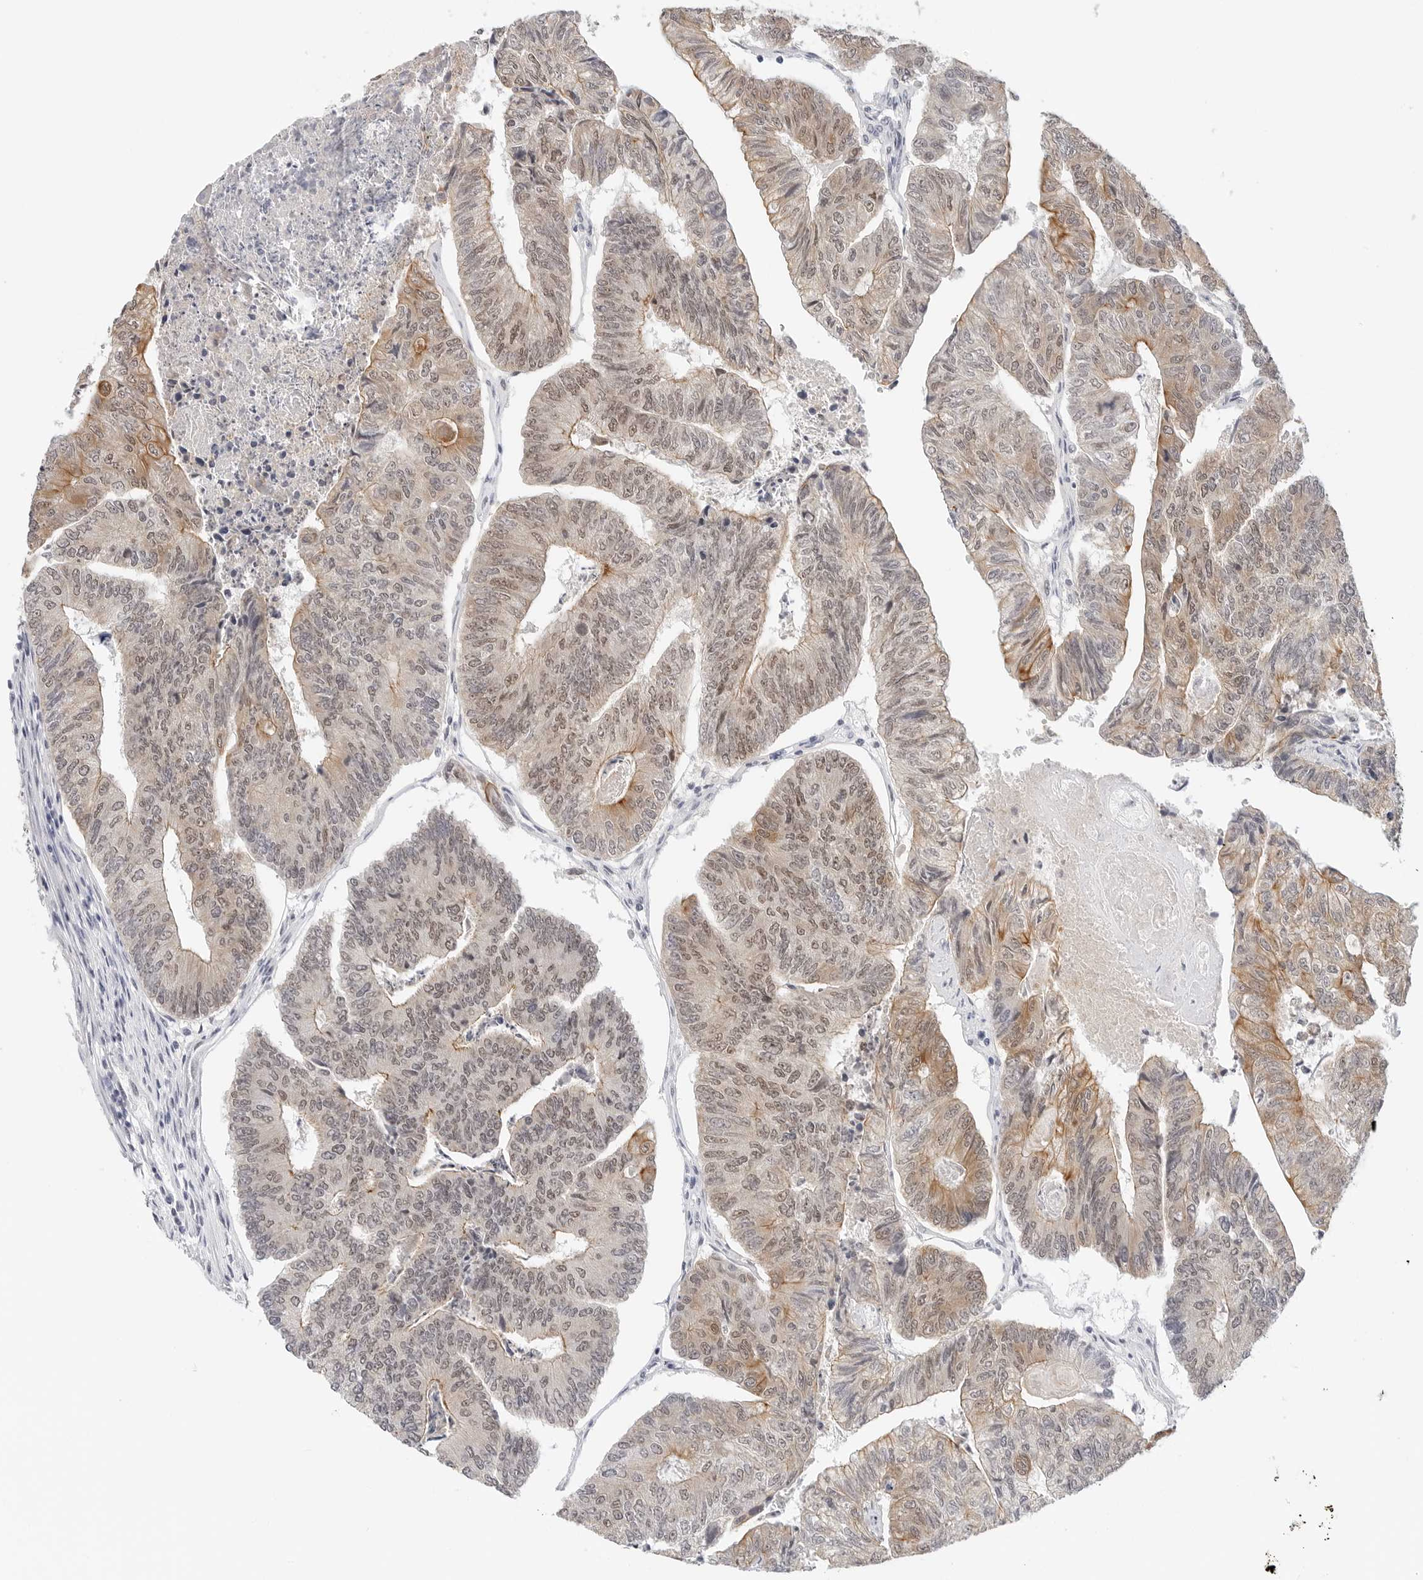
{"staining": {"intensity": "moderate", "quantity": ">75%", "location": "cytoplasmic/membranous,nuclear"}, "tissue": "colorectal cancer", "cell_type": "Tumor cells", "image_type": "cancer", "snomed": [{"axis": "morphology", "description": "Adenocarcinoma, NOS"}, {"axis": "topography", "description": "Colon"}], "caption": "Adenocarcinoma (colorectal) tissue reveals moderate cytoplasmic/membranous and nuclear positivity in approximately >75% of tumor cells", "gene": "TSEN2", "patient": {"sex": "female", "age": 67}}